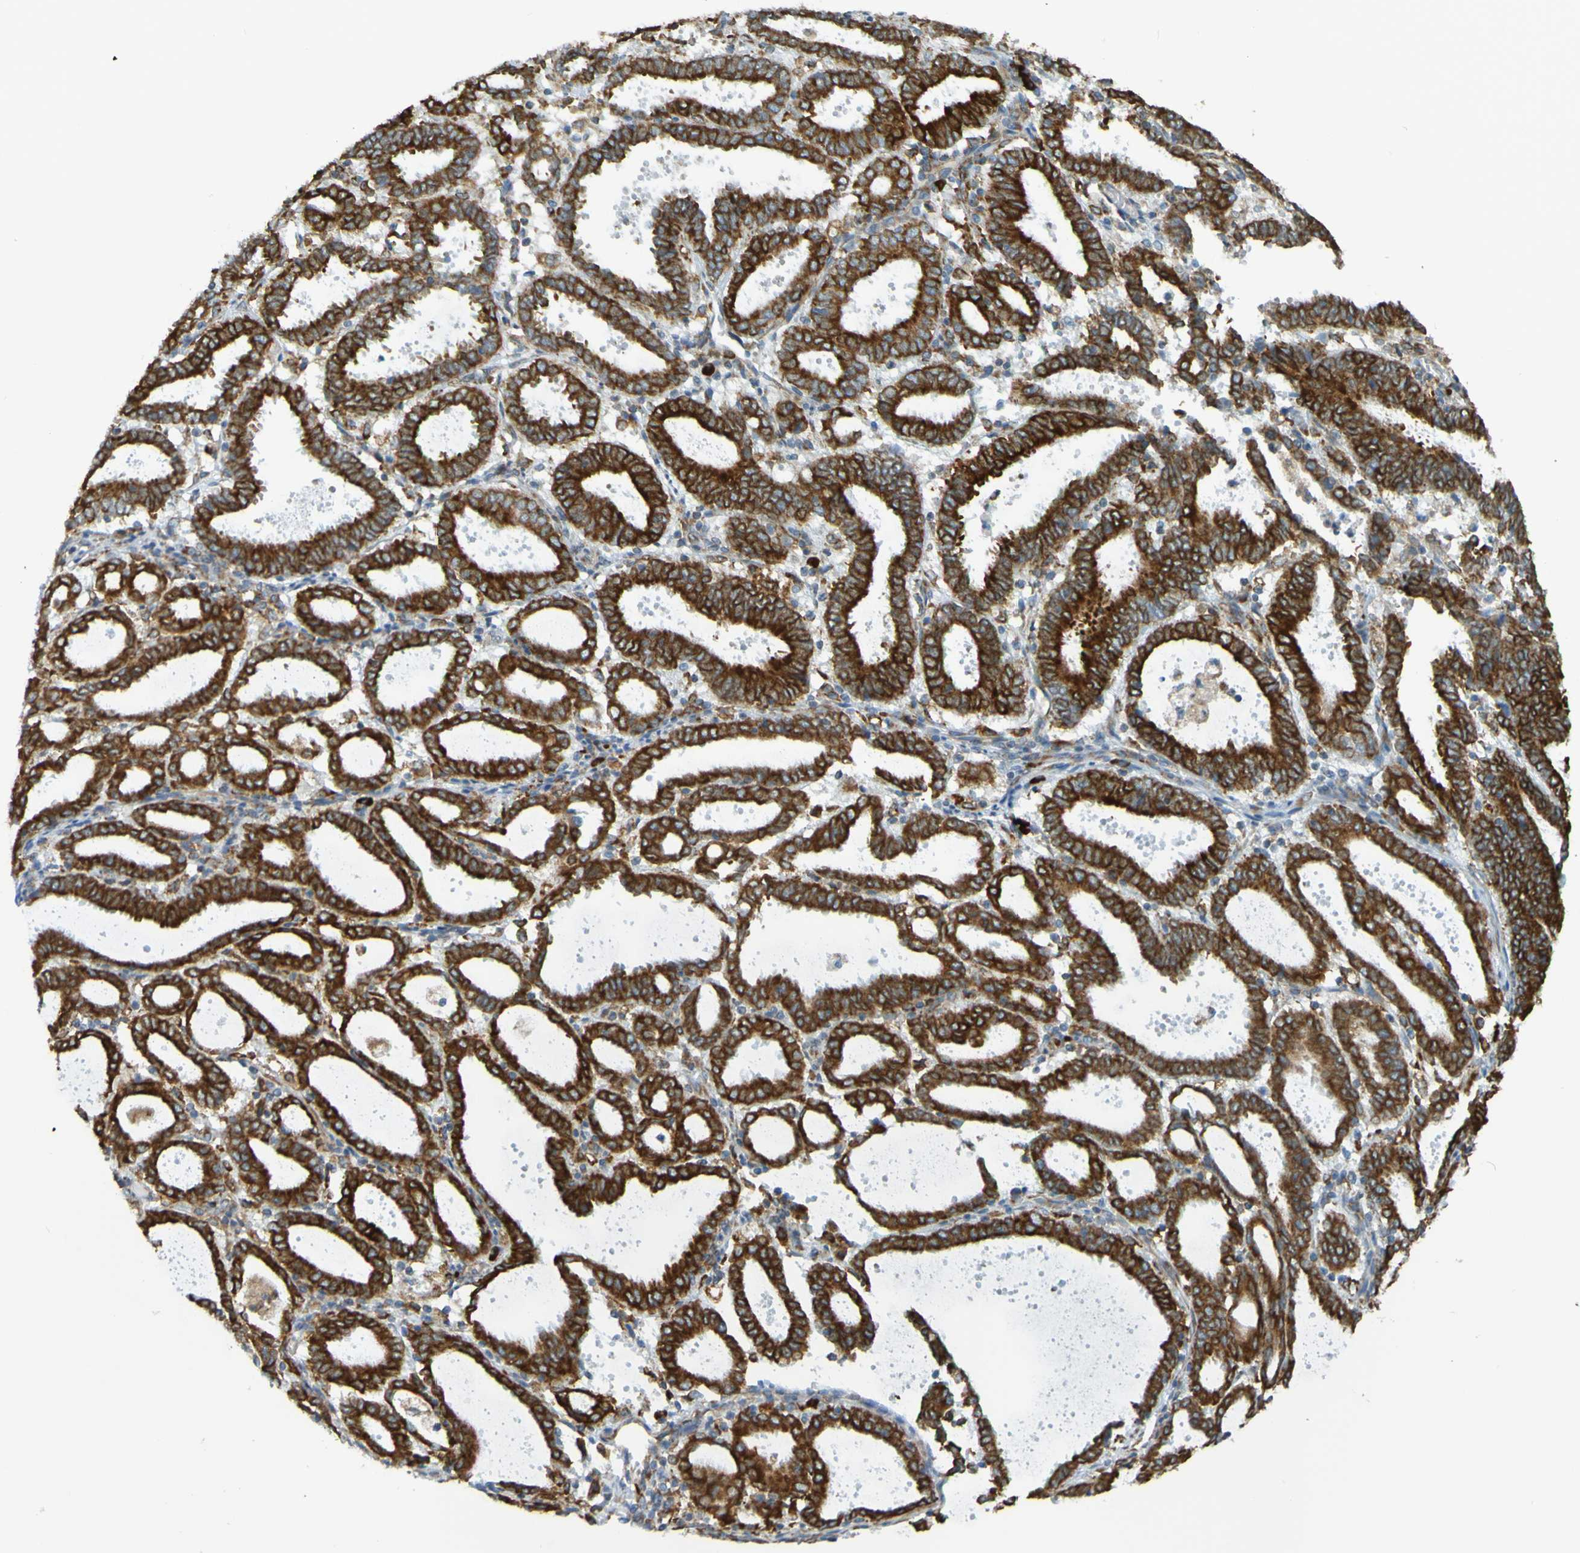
{"staining": {"intensity": "strong", "quantity": ">75%", "location": "cytoplasmic/membranous"}, "tissue": "endometrial cancer", "cell_type": "Tumor cells", "image_type": "cancer", "snomed": [{"axis": "morphology", "description": "Adenocarcinoma, NOS"}, {"axis": "topography", "description": "Uterus"}], "caption": "A brown stain labels strong cytoplasmic/membranous expression of a protein in adenocarcinoma (endometrial) tumor cells.", "gene": "SSR1", "patient": {"sex": "female", "age": 83}}